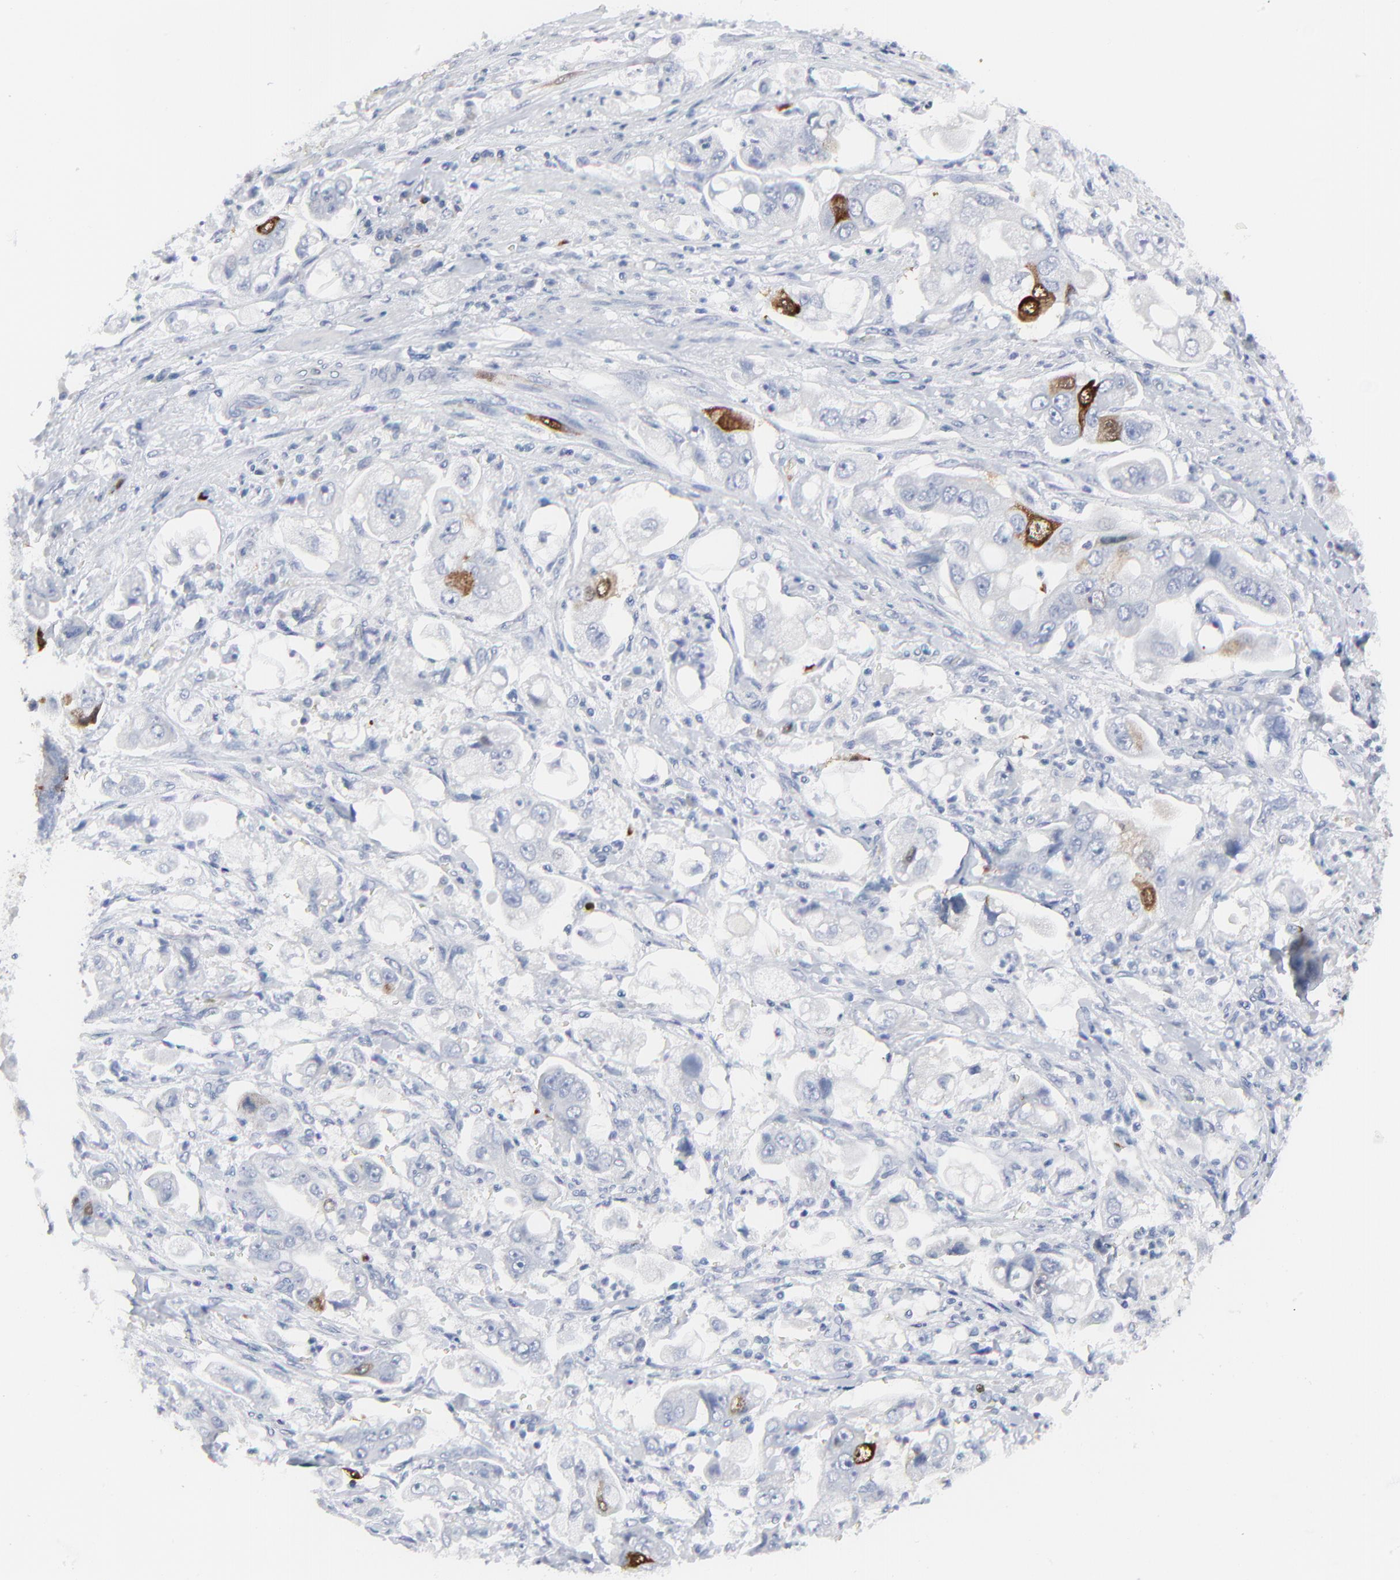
{"staining": {"intensity": "strong", "quantity": "<25%", "location": "cytoplasmic/membranous,nuclear"}, "tissue": "stomach cancer", "cell_type": "Tumor cells", "image_type": "cancer", "snomed": [{"axis": "morphology", "description": "Adenocarcinoma, NOS"}, {"axis": "topography", "description": "Stomach"}], "caption": "Protein staining by IHC demonstrates strong cytoplasmic/membranous and nuclear staining in approximately <25% of tumor cells in stomach adenocarcinoma.", "gene": "CDK1", "patient": {"sex": "male", "age": 62}}